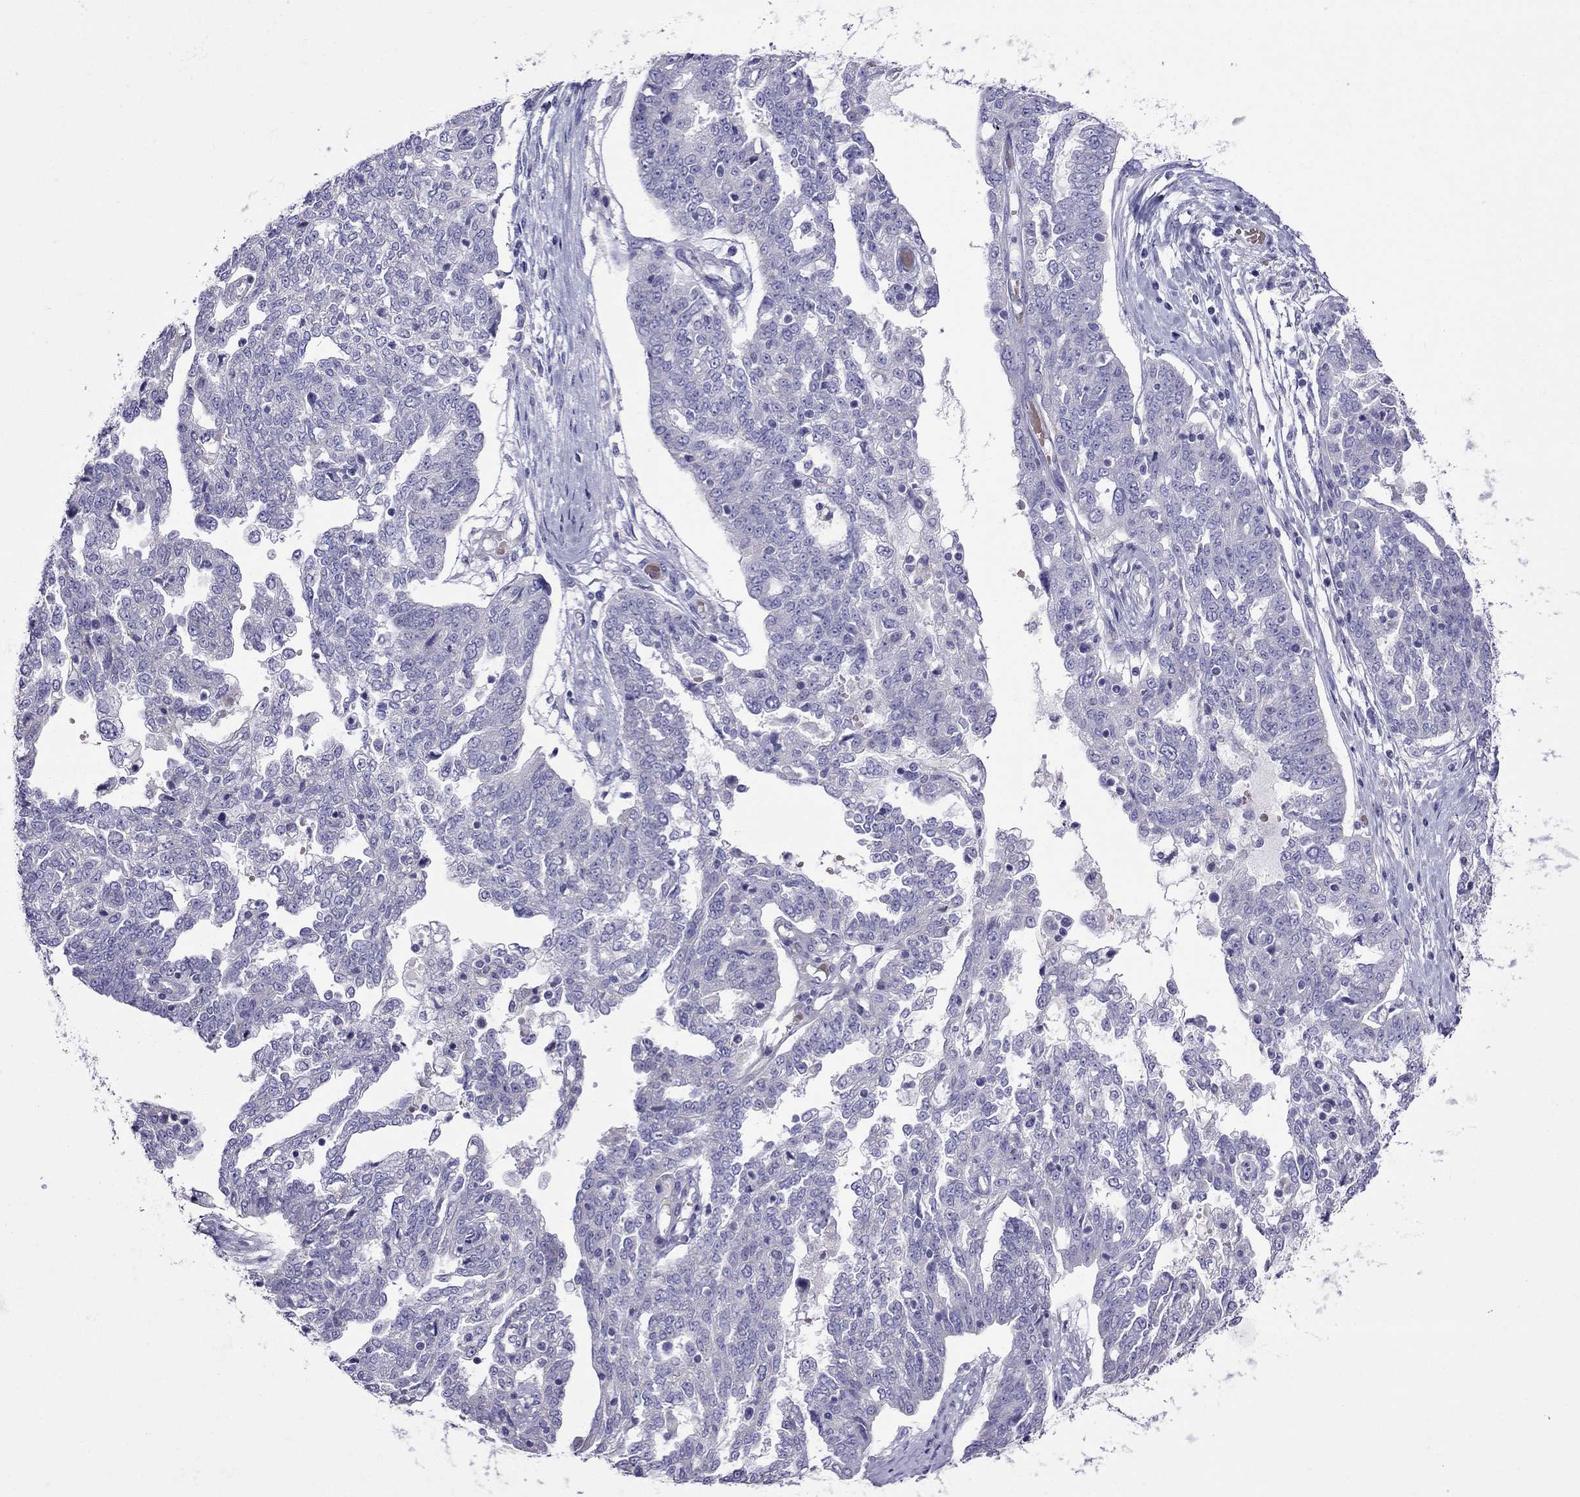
{"staining": {"intensity": "negative", "quantity": "none", "location": "none"}, "tissue": "ovarian cancer", "cell_type": "Tumor cells", "image_type": "cancer", "snomed": [{"axis": "morphology", "description": "Cystadenocarcinoma, serous, NOS"}, {"axis": "topography", "description": "Ovary"}], "caption": "Immunohistochemistry of ovarian cancer demonstrates no positivity in tumor cells.", "gene": "TDRD1", "patient": {"sex": "female", "age": 67}}